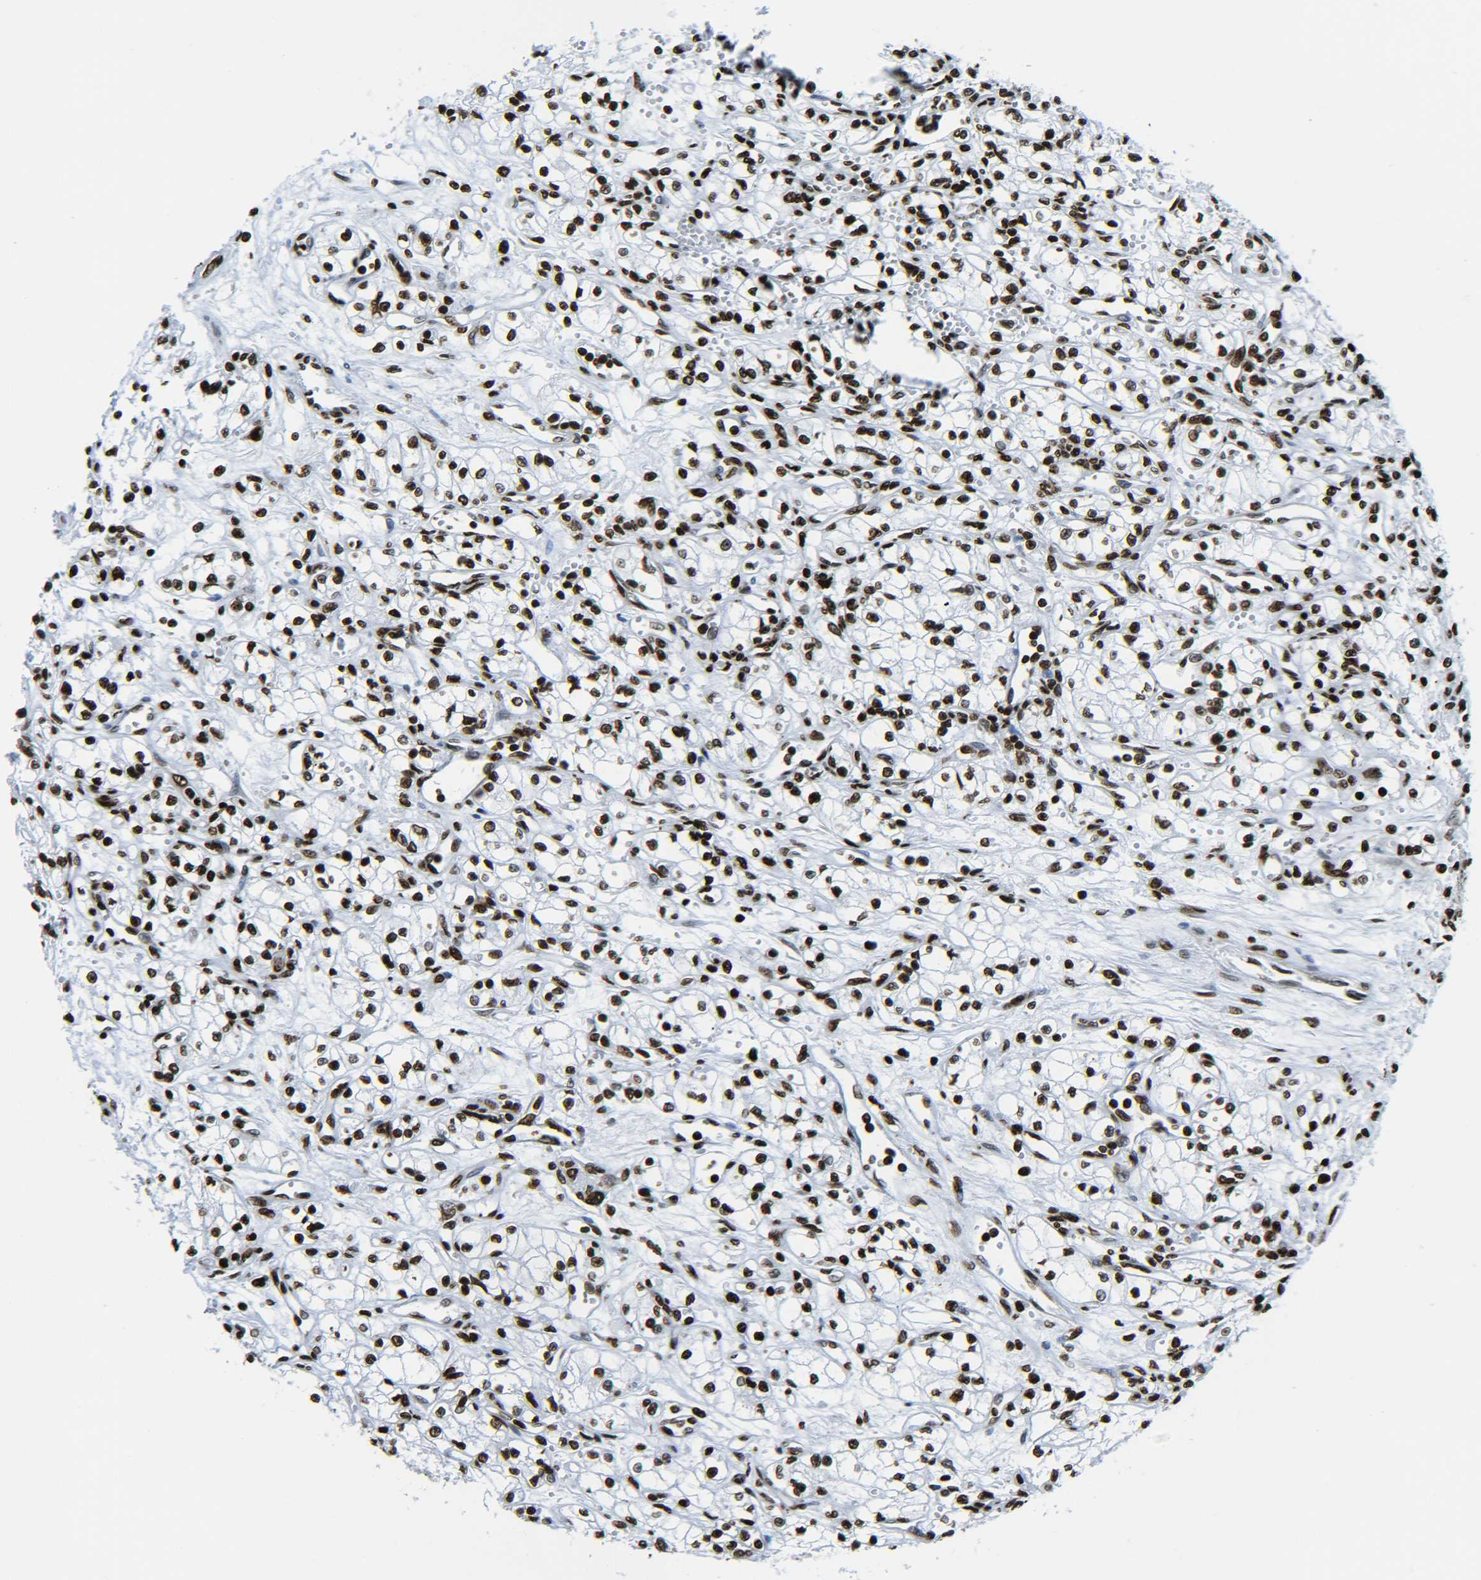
{"staining": {"intensity": "strong", "quantity": ">75%", "location": "nuclear"}, "tissue": "renal cancer", "cell_type": "Tumor cells", "image_type": "cancer", "snomed": [{"axis": "morphology", "description": "Normal tissue, NOS"}, {"axis": "morphology", "description": "Adenocarcinoma, NOS"}, {"axis": "topography", "description": "Kidney"}], "caption": "Renal cancer (adenocarcinoma) tissue shows strong nuclear positivity in about >75% of tumor cells The staining is performed using DAB (3,3'-diaminobenzidine) brown chromogen to label protein expression. The nuclei are counter-stained blue using hematoxylin.", "gene": "H2AX", "patient": {"sex": "male", "age": 59}}